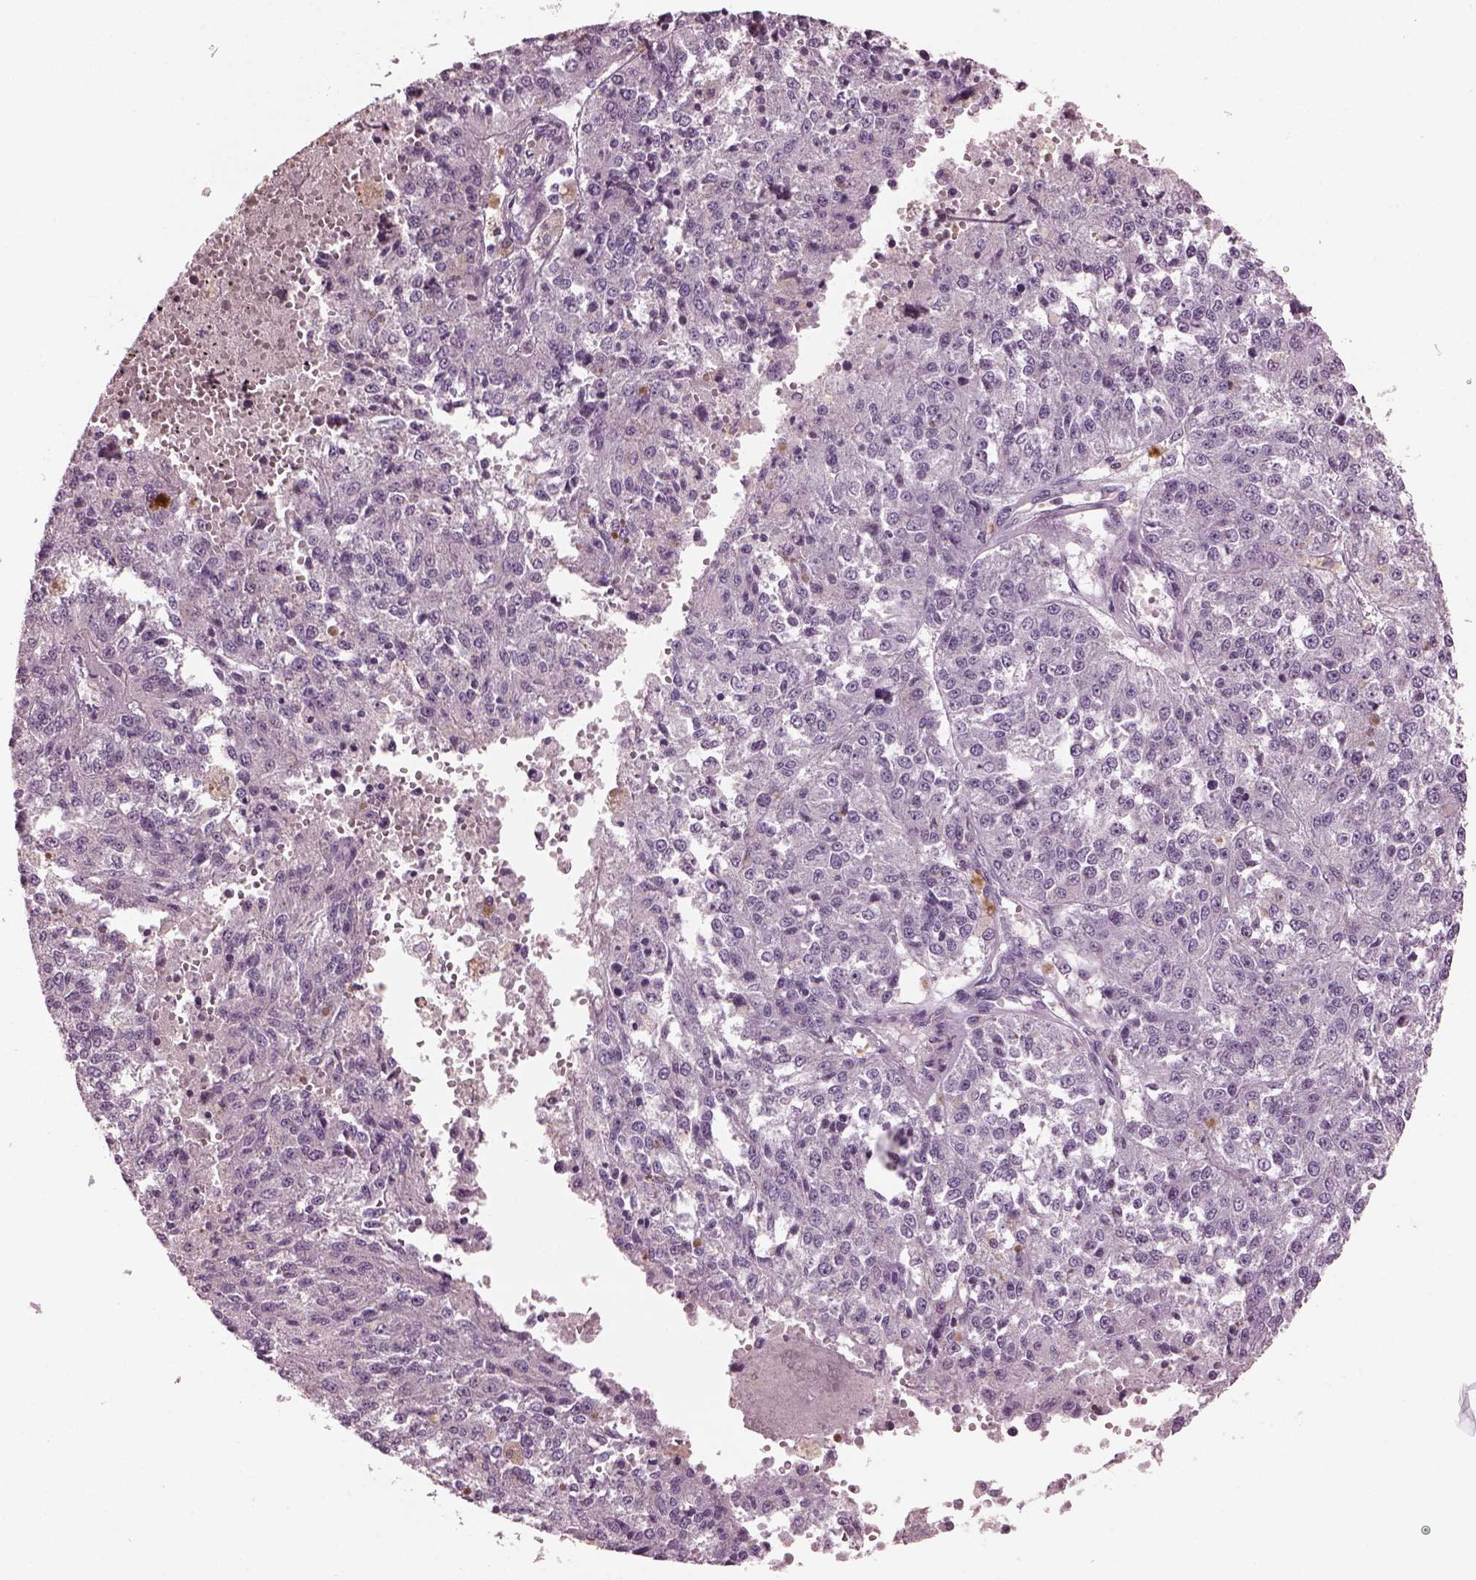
{"staining": {"intensity": "negative", "quantity": "none", "location": "none"}, "tissue": "melanoma", "cell_type": "Tumor cells", "image_type": "cancer", "snomed": [{"axis": "morphology", "description": "Malignant melanoma, Metastatic site"}, {"axis": "topography", "description": "Lymph node"}], "caption": "Micrograph shows no significant protein staining in tumor cells of malignant melanoma (metastatic site). (Brightfield microscopy of DAB (3,3'-diaminobenzidine) immunohistochemistry (IHC) at high magnification).", "gene": "PACRG", "patient": {"sex": "female", "age": 64}}